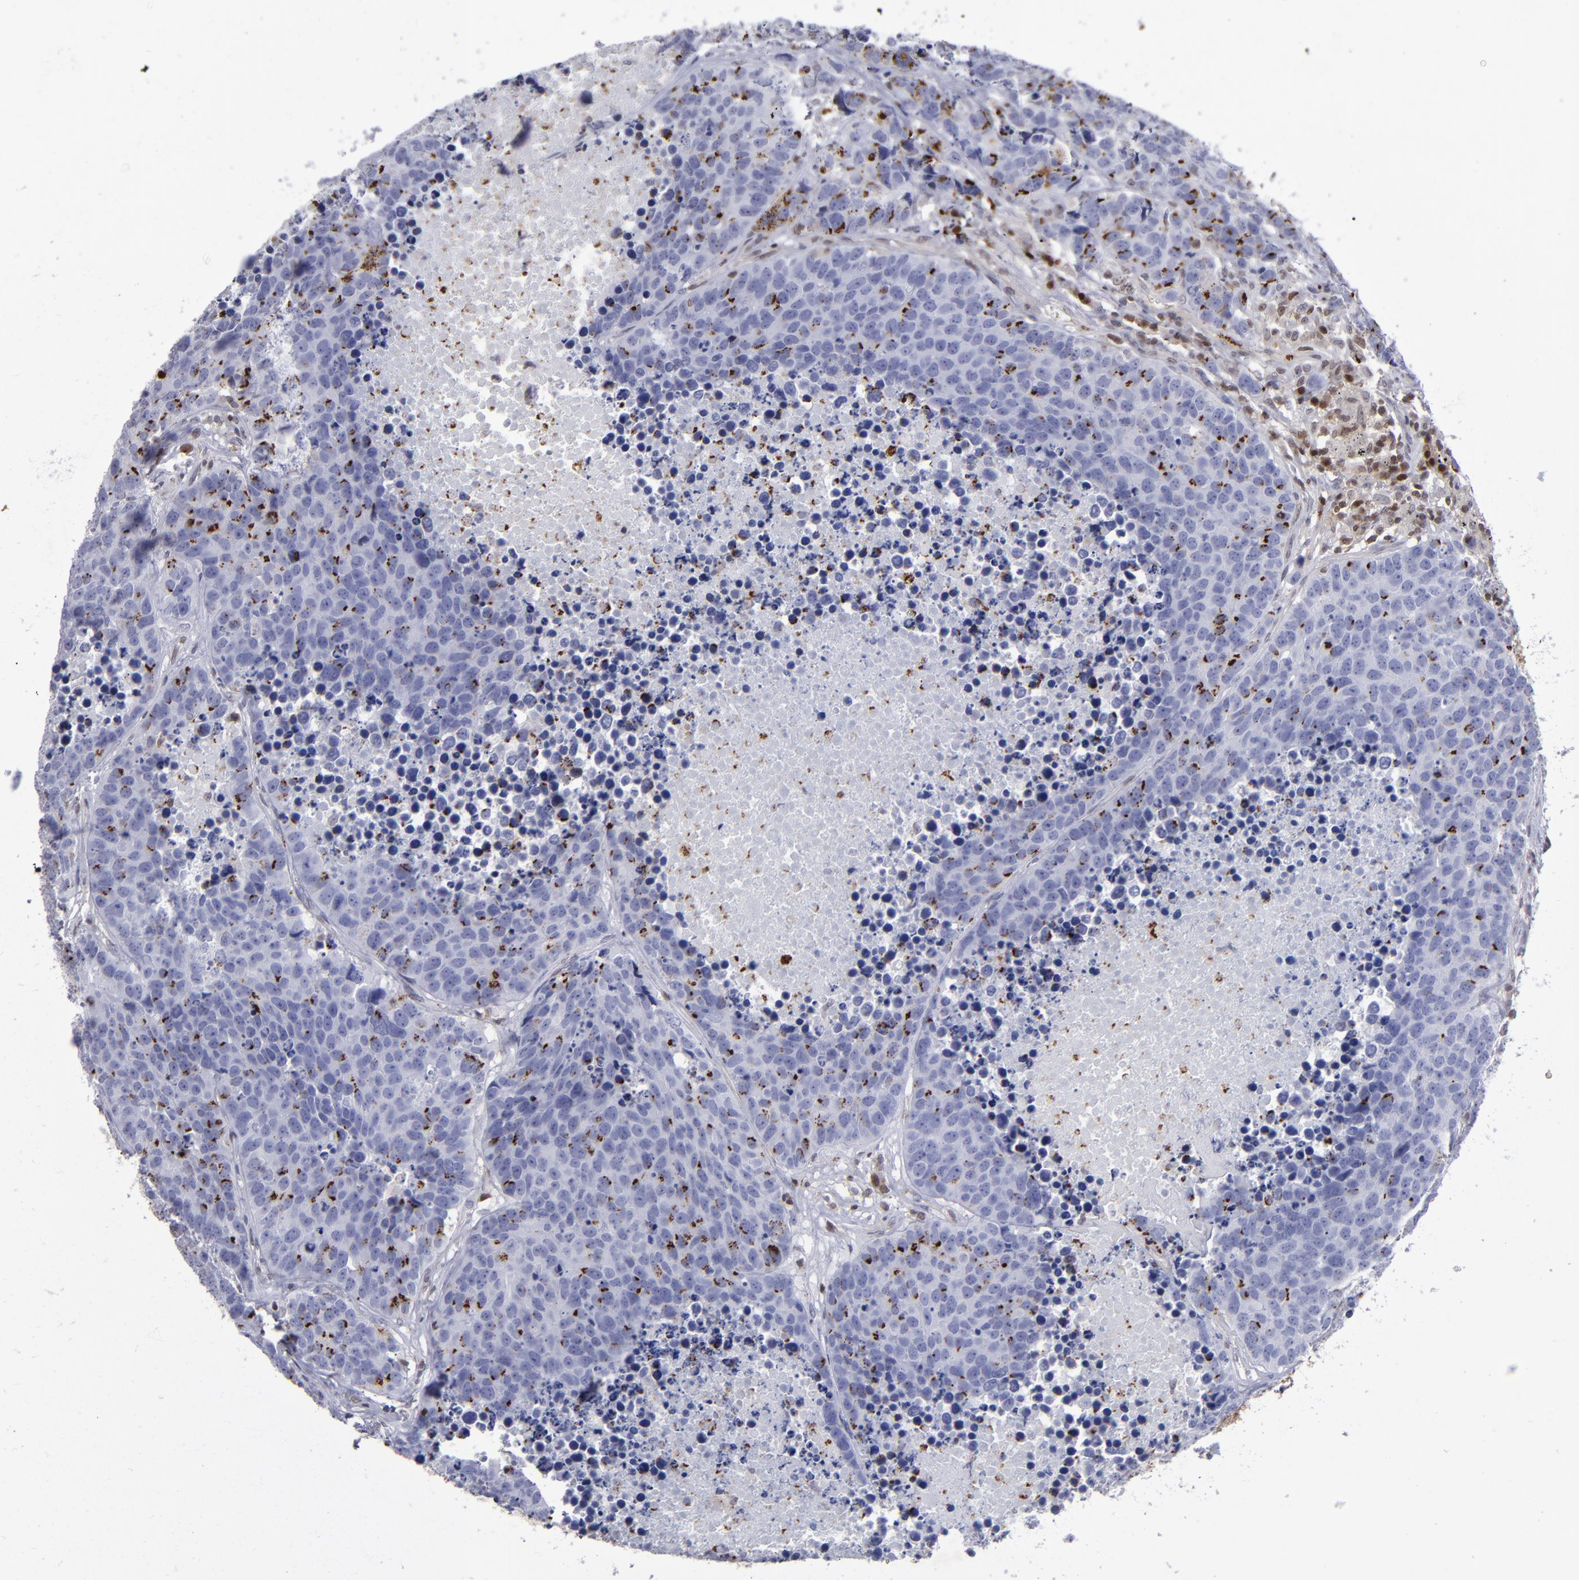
{"staining": {"intensity": "negative", "quantity": "none", "location": "none"}, "tissue": "carcinoid", "cell_type": "Tumor cells", "image_type": "cancer", "snomed": [{"axis": "morphology", "description": "Carcinoid, malignant, NOS"}, {"axis": "topography", "description": "Lung"}], "caption": "High power microscopy micrograph of an immunohistochemistry (IHC) image of carcinoid, revealing no significant positivity in tumor cells. The staining was performed using DAB to visualize the protein expression in brown, while the nuclei were stained in blue with hematoxylin (Magnification: 20x).", "gene": "MGMT", "patient": {"sex": "male", "age": 60}}